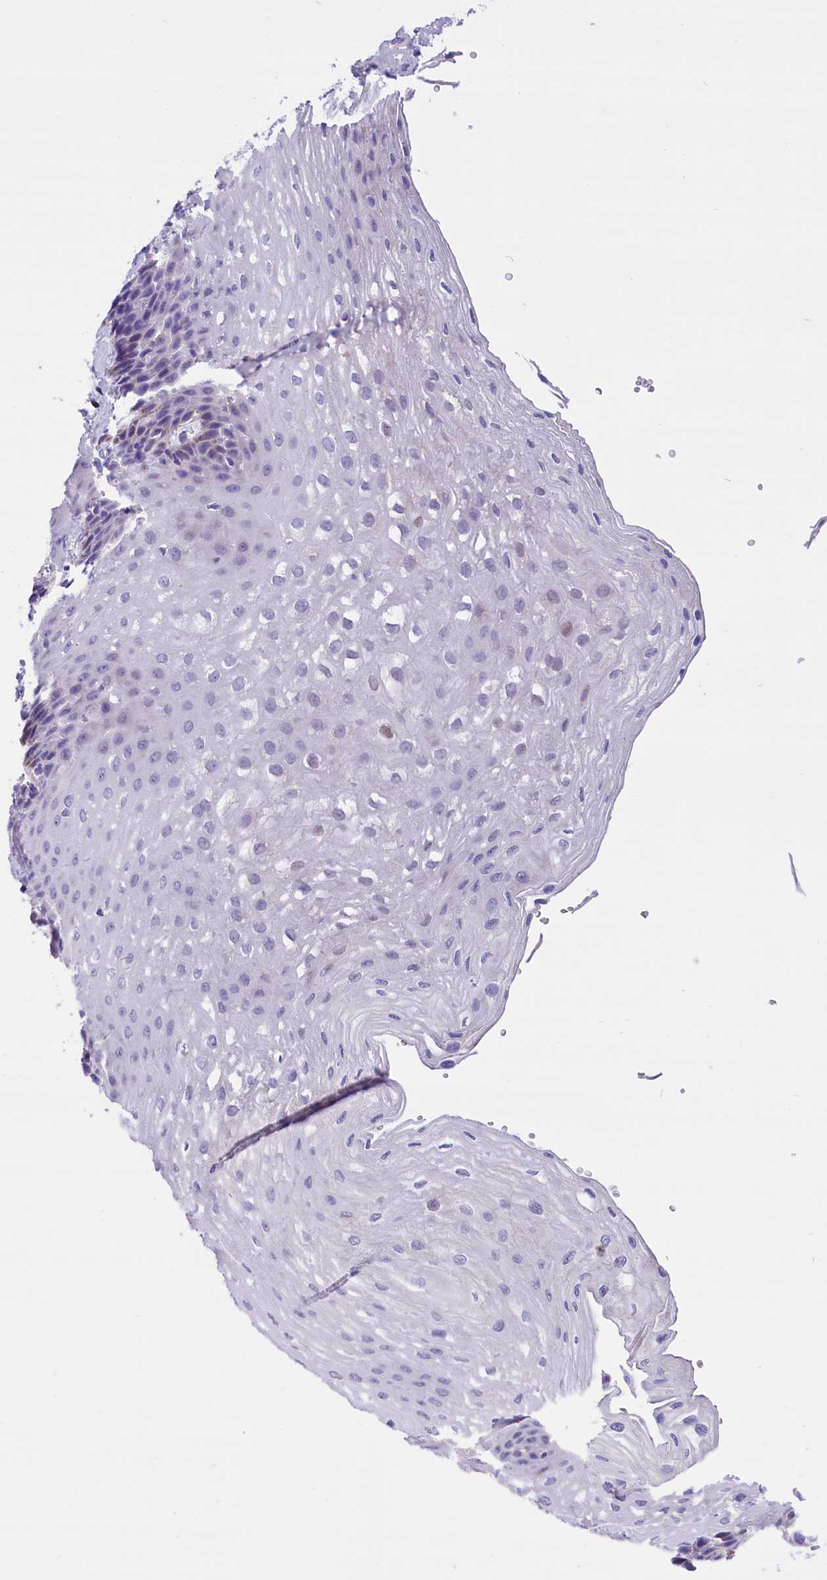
{"staining": {"intensity": "negative", "quantity": "none", "location": "none"}, "tissue": "esophagus", "cell_type": "Squamous epithelial cells", "image_type": "normal", "snomed": [{"axis": "morphology", "description": "Normal tissue, NOS"}, {"axis": "topography", "description": "Esophagus"}], "caption": "This photomicrograph is of normal esophagus stained with immunohistochemistry to label a protein in brown with the nuclei are counter-stained blue. There is no staining in squamous epithelial cells.", "gene": "ABAT", "patient": {"sex": "female", "age": 66}}